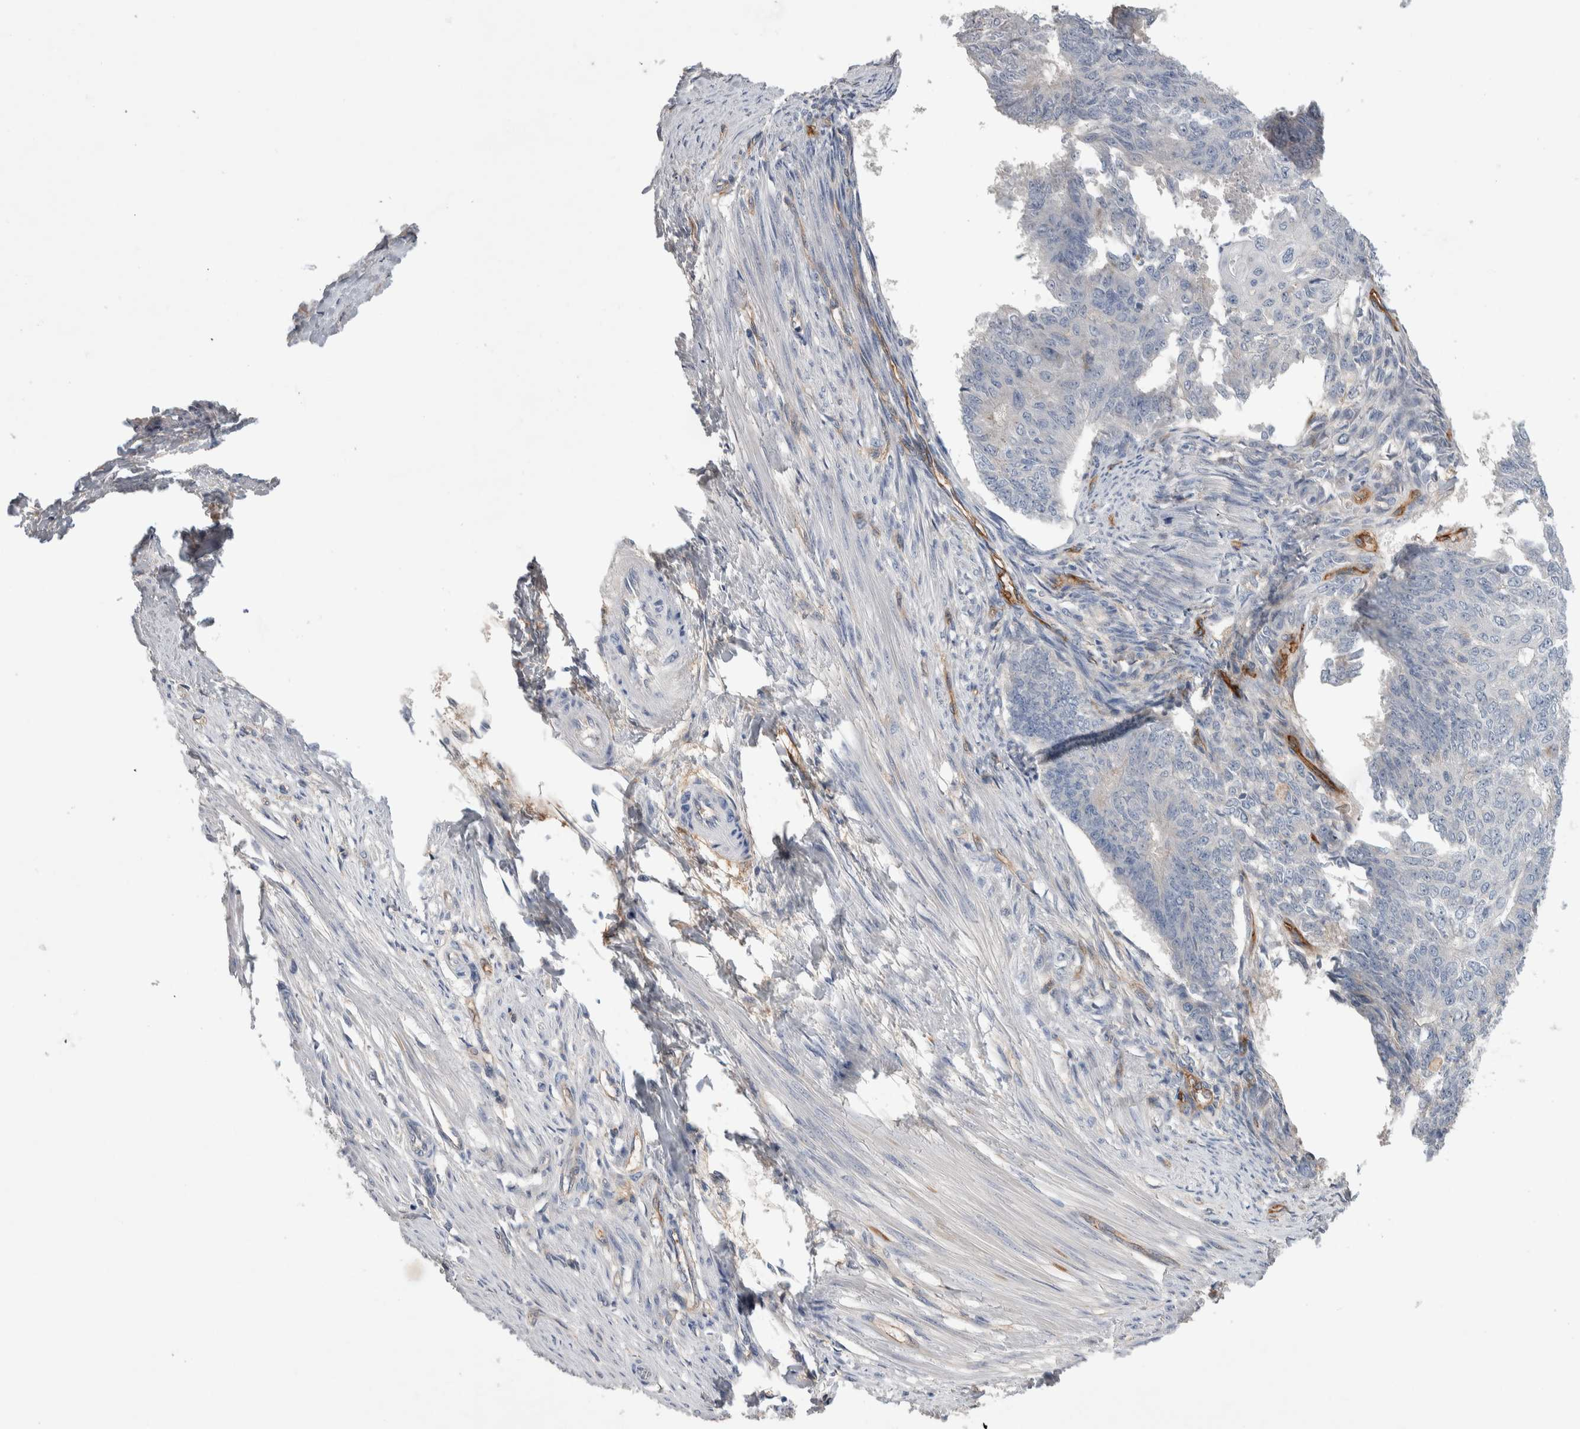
{"staining": {"intensity": "negative", "quantity": "none", "location": "none"}, "tissue": "endometrial cancer", "cell_type": "Tumor cells", "image_type": "cancer", "snomed": [{"axis": "morphology", "description": "Adenocarcinoma, NOS"}, {"axis": "topography", "description": "Endometrium"}], "caption": "High power microscopy micrograph of an IHC histopathology image of endometrial adenocarcinoma, revealing no significant staining in tumor cells.", "gene": "CEP131", "patient": {"sex": "female", "age": 32}}